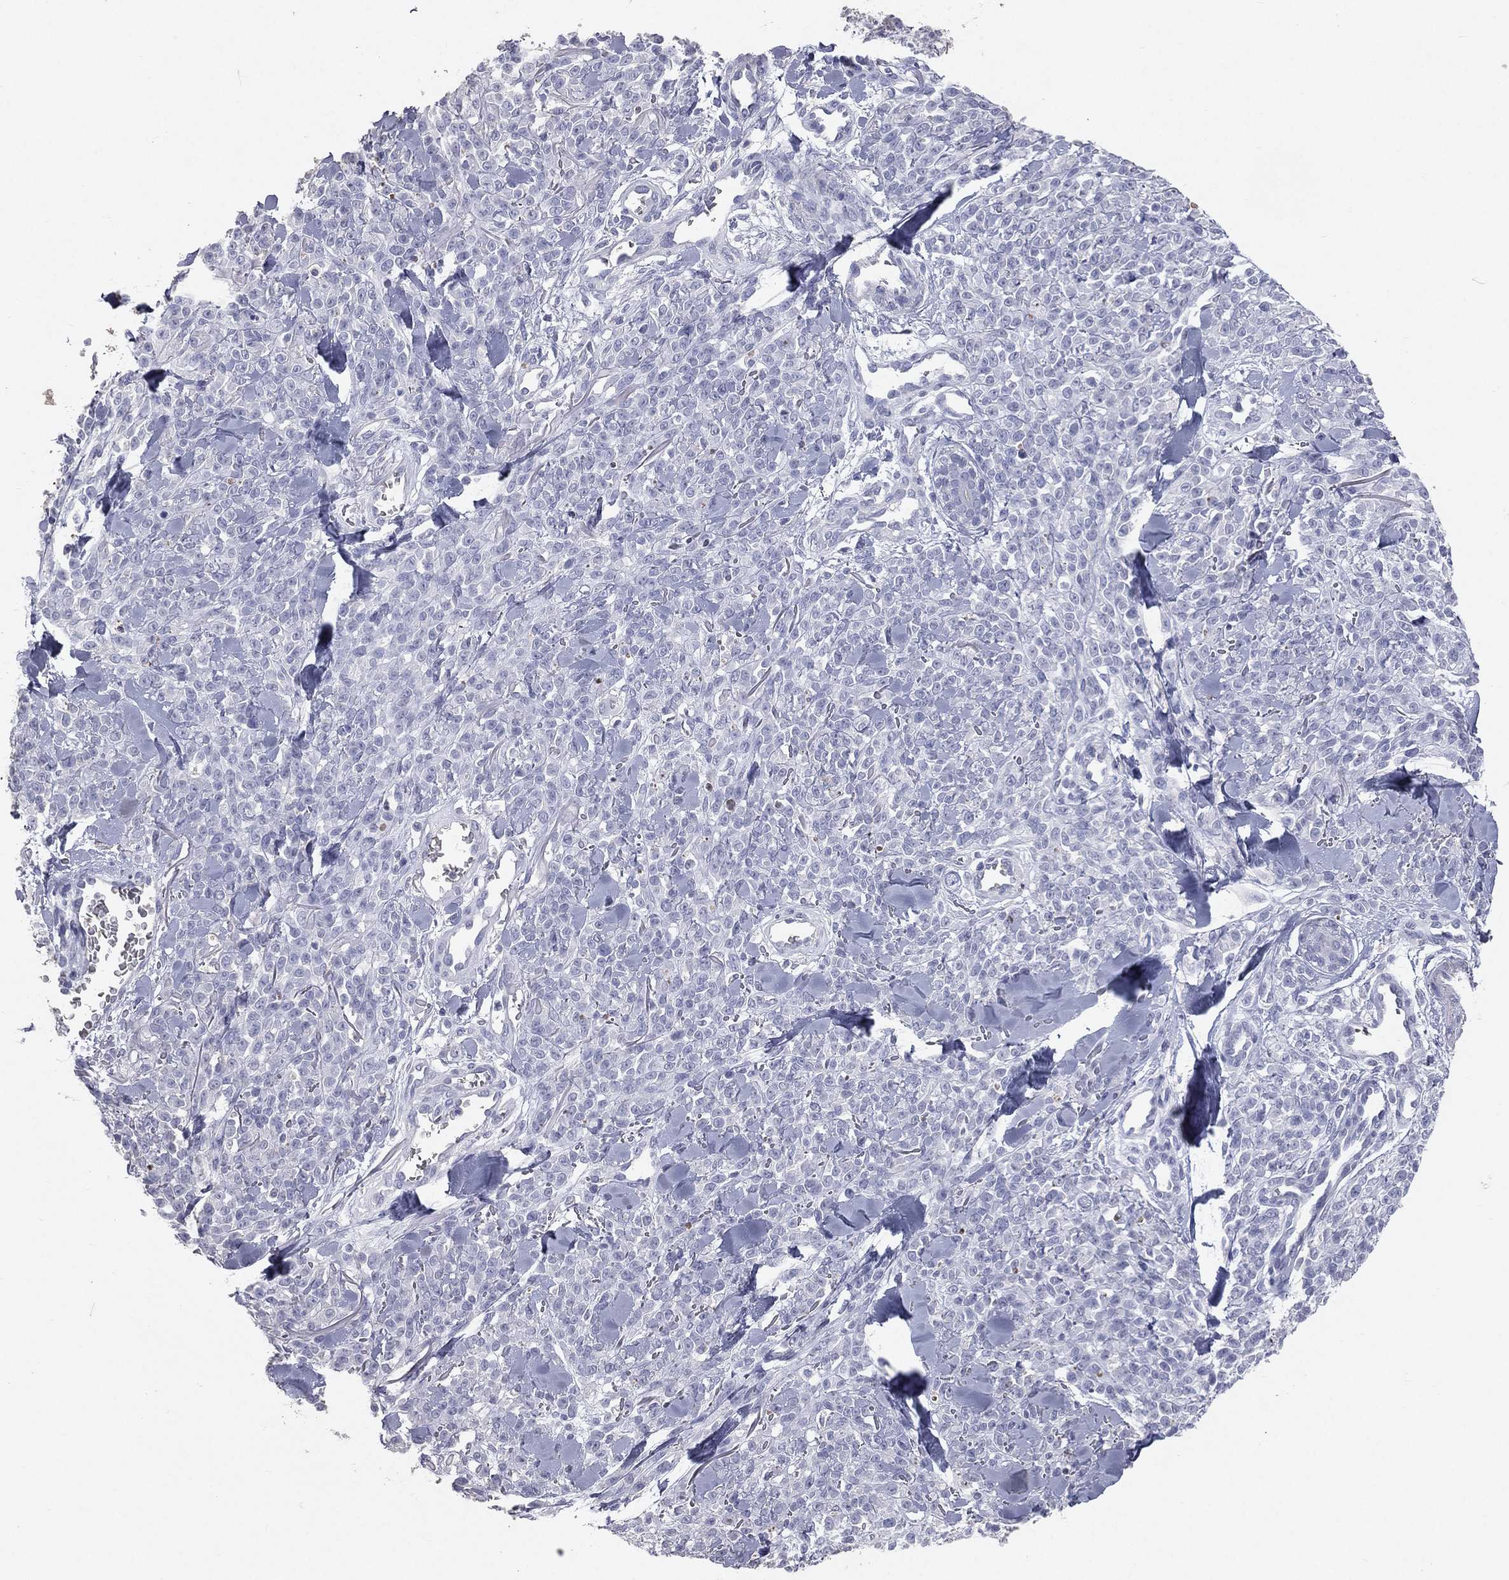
{"staining": {"intensity": "negative", "quantity": "none", "location": "none"}, "tissue": "melanoma", "cell_type": "Tumor cells", "image_type": "cancer", "snomed": [{"axis": "morphology", "description": "Malignant melanoma, NOS"}, {"axis": "topography", "description": "Skin"}, {"axis": "topography", "description": "Skin of trunk"}], "caption": "Tumor cells are negative for protein expression in human malignant melanoma. (DAB (3,3'-diaminobenzidine) immunohistochemistry, high magnification).", "gene": "ESX1", "patient": {"sex": "male", "age": 74}}